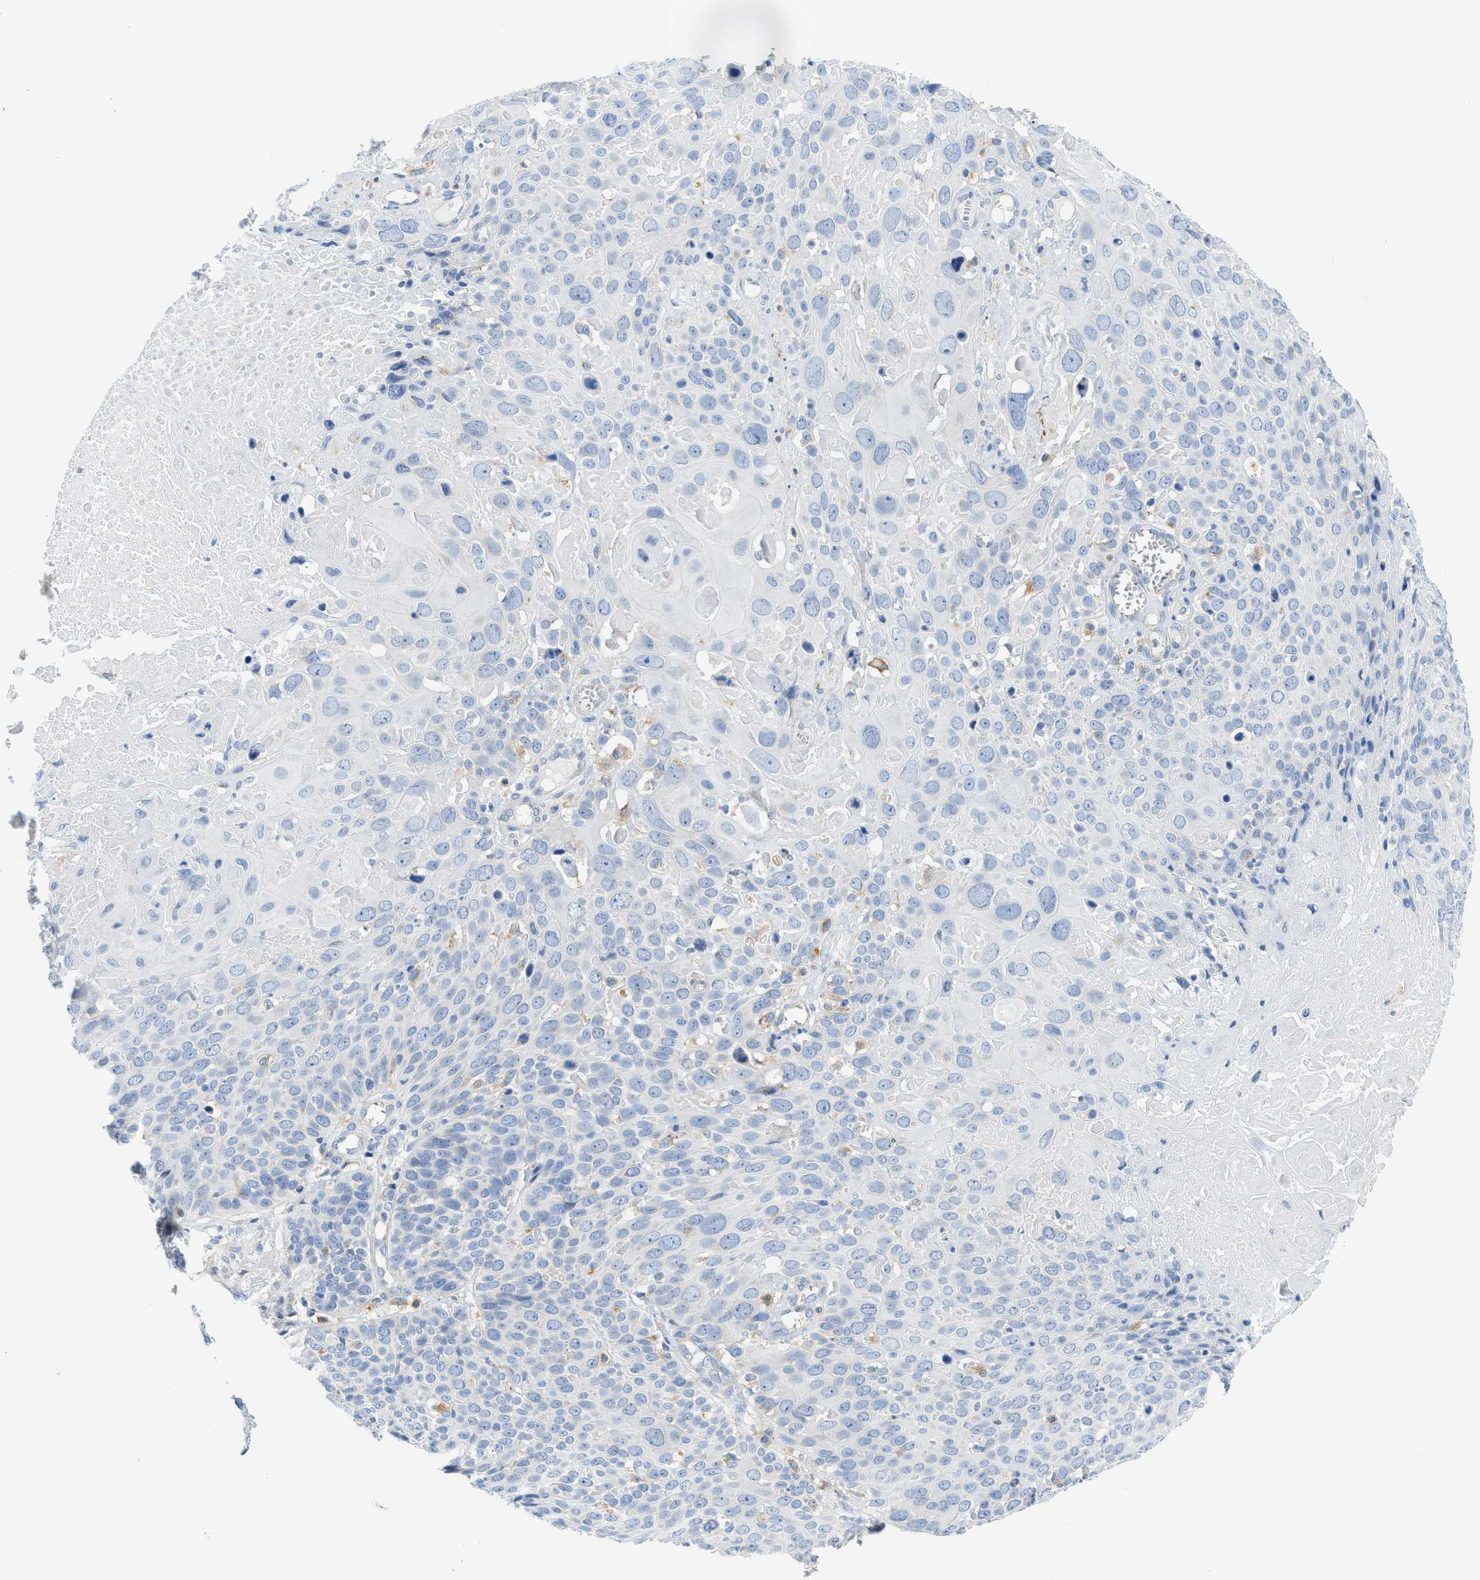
{"staining": {"intensity": "negative", "quantity": "none", "location": "none"}, "tissue": "cervical cancer", "cell_type": "Tumor cells", "image_type": "cancer", "snomed": [{"axis": "morphology", "description": "Squamous cell carcinoma, NOS"}, {"axis": "topography", "description": "Cervix"}], "caption": "Micrograph shows no significant protein expression in tumor cells of cervical squamous cell carcinoma.", "gene": "LMBRD1", "patient": {"sex": "female", "age": 74}}